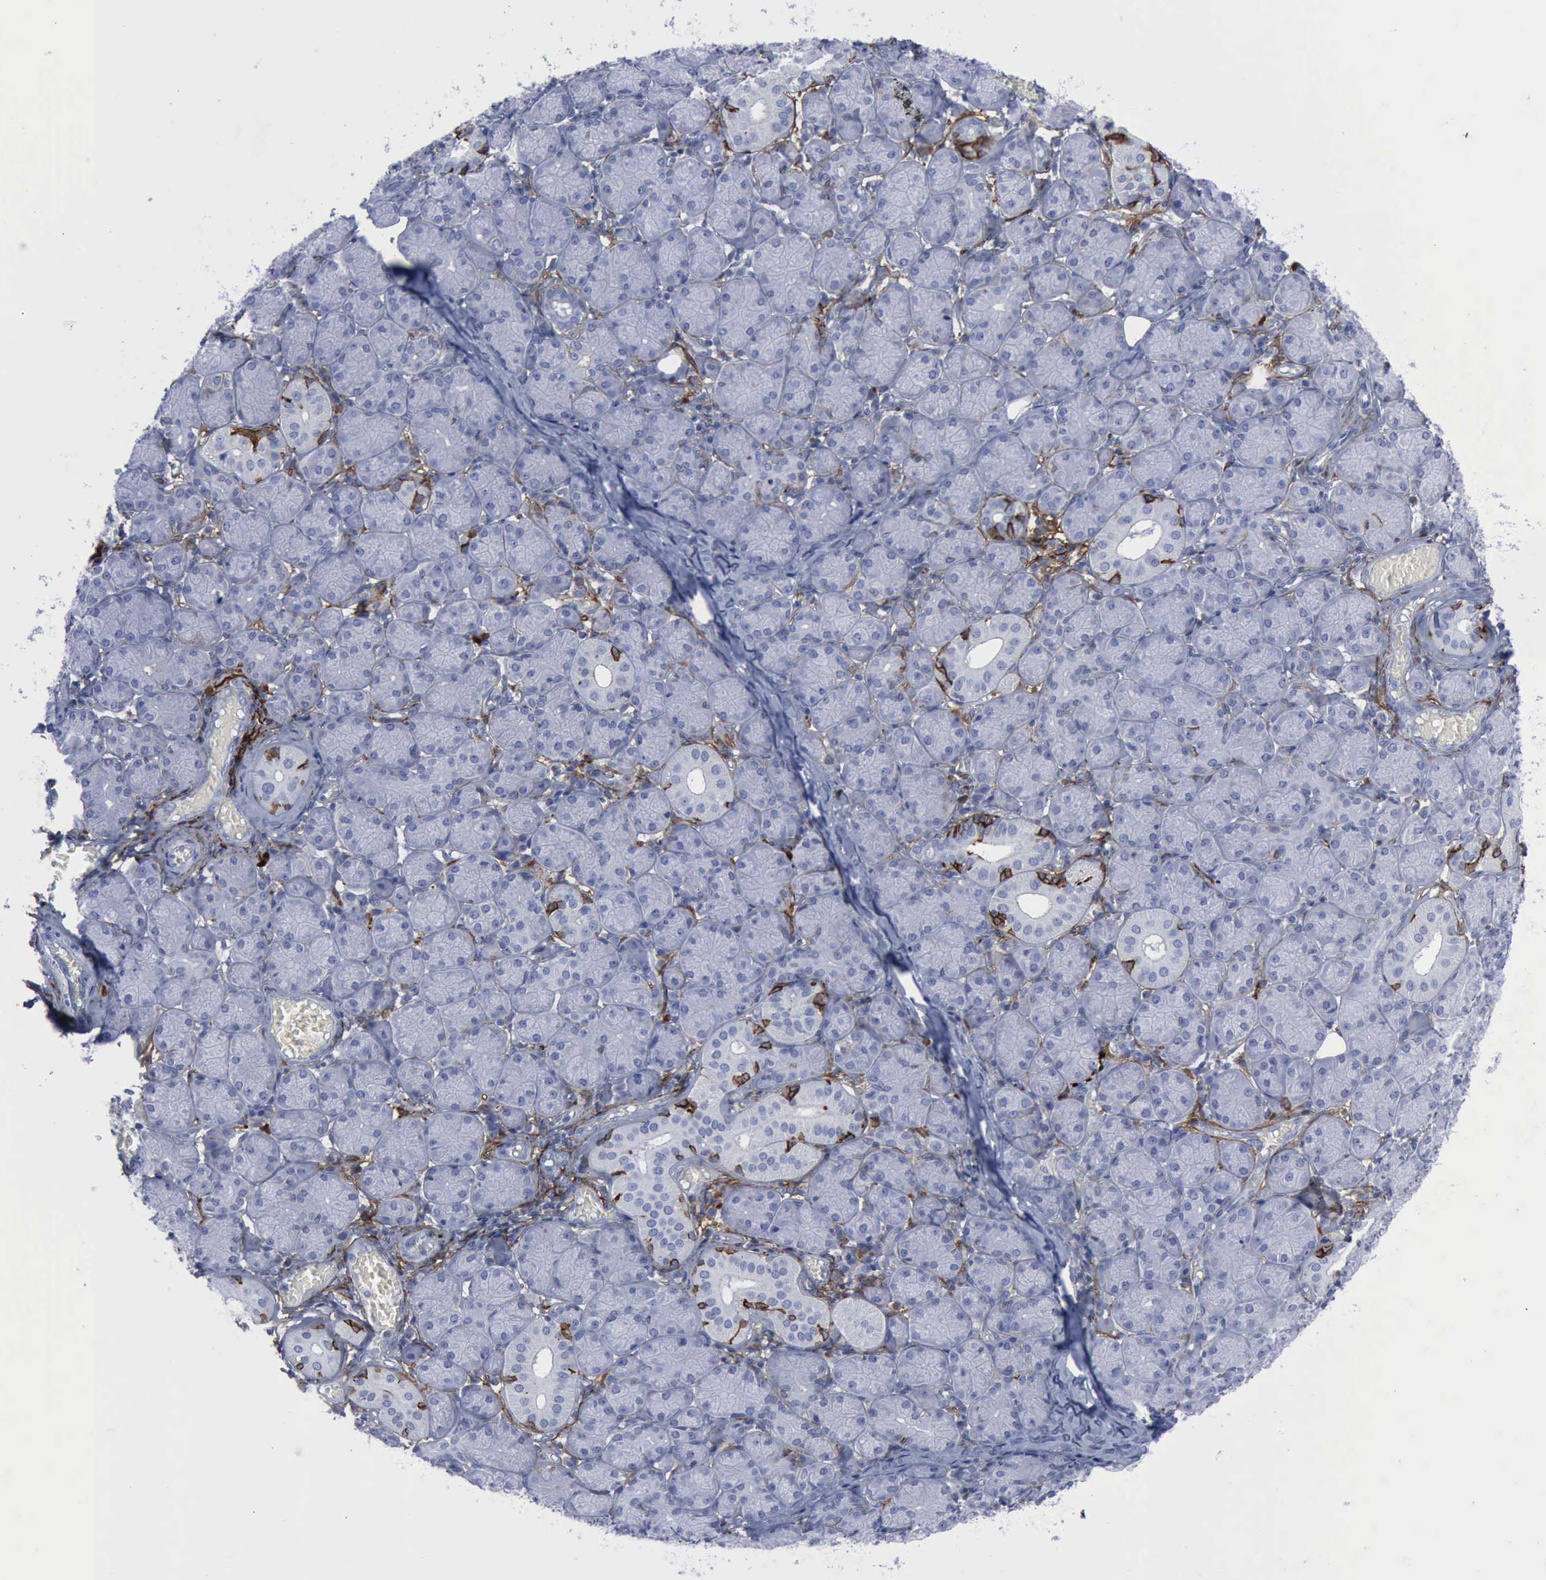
{"staining": {"intensity": "negative", "quantity": "none", "location": "none"}, "tissue": "salivary gland", "cell_type": "Glandular cells", "image_type": "normal", "snomed": [{"axis": "morphology", "description": "Normal tissue, NOS"}, {"axis": "topography", "description": "Salivary gland"}], "caption": "Salivary gland stained for a protein using immunohistochemistry (IHC) demonstrates no staining glandular cells.", "gene": "NGFR", "patient": {"sex": "female", "age": 24}}